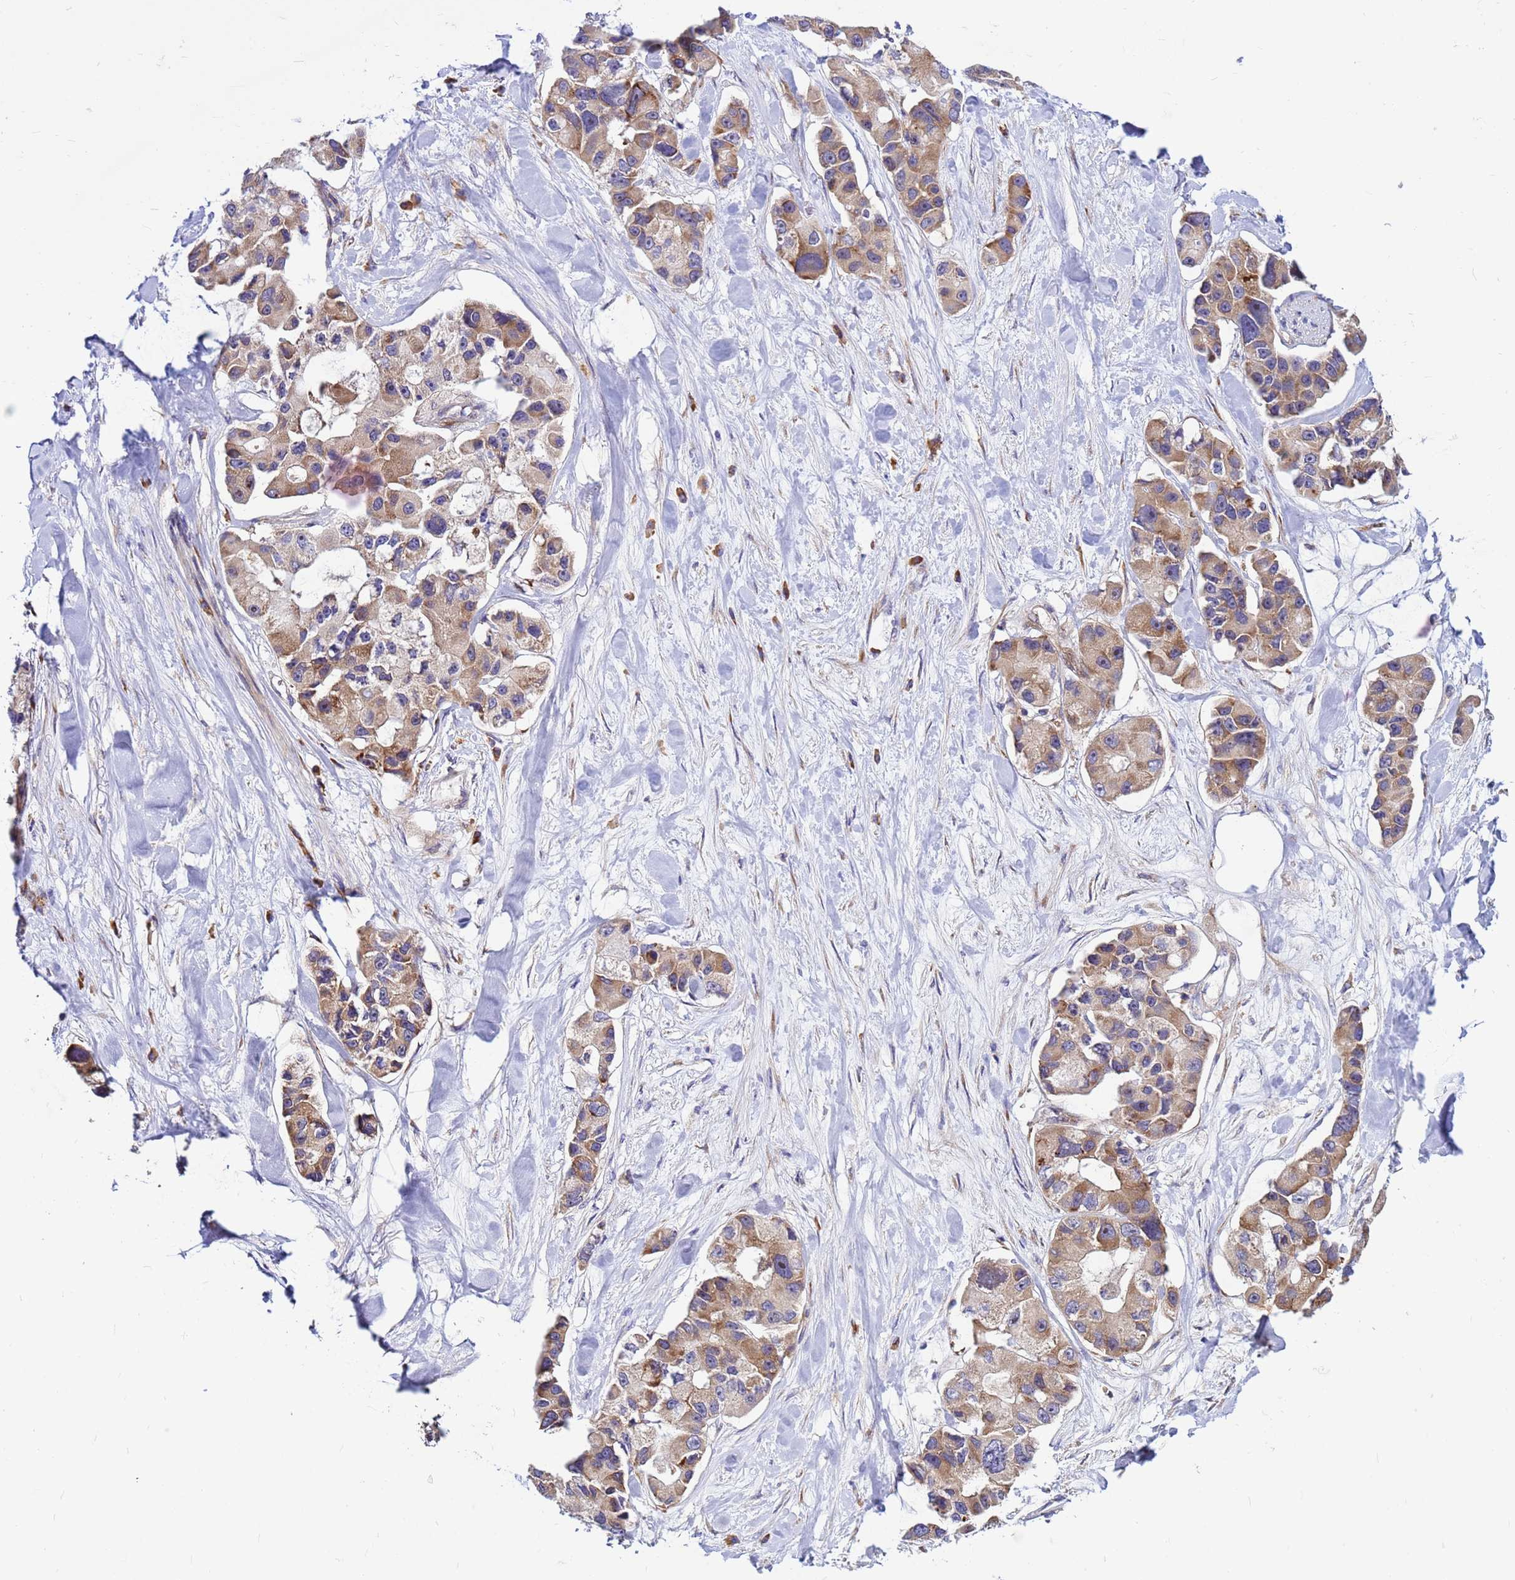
{"staining": {"intensity": "moderate", "quantity": "25%-75%", "location": "cytoplasmic/membranous"}, "tissue": "lung cancer", "cell_type": "Tumor cells", "image_type": "cancer", "snomed": [{"axis": "morphology", "description": "Adenocarcinoma, NOS"}, {"axis": "topography", "description": "Lung"}], "caption": "This is a histology image of immunohistochemistry (IHC) staining of lung cancer, which shows moderate positivity in the cytoplasmic/membranous of tumor cells.", "gene": "ZNF669", "patient": {"sex": "female", "age": 54}}